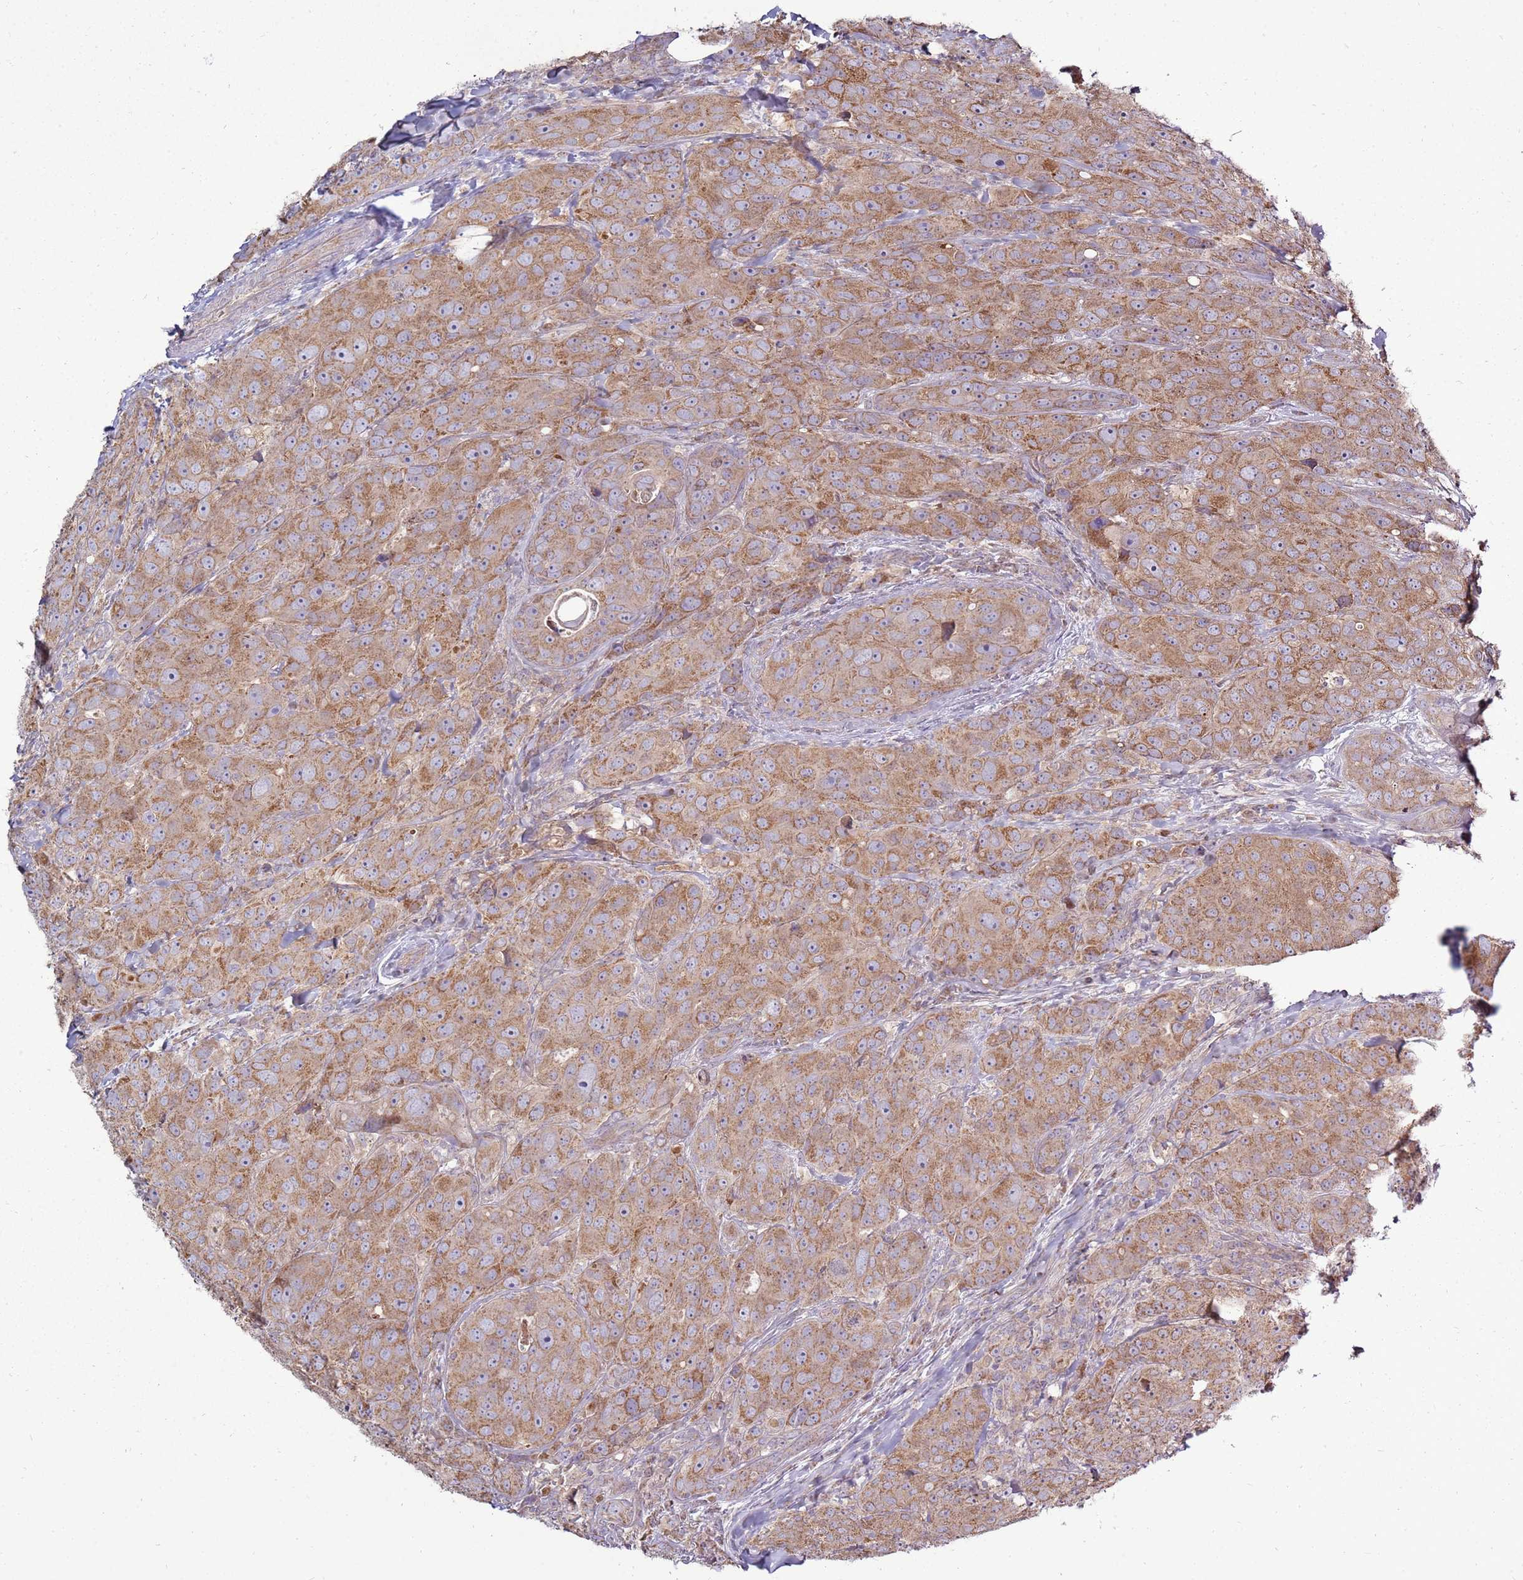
{"staining": {"intensity": "moderate", "quantity": ">75%", "location": "cytoplasmic/membranous"}, "tissue": "breast cancer", "cell_type": "Tumor cells", "image_type": "cancer", "snomed": [{"axis": "morphology", "description": "Duct carcinoma"}, {"axis": "topography", "description": "Breast"}], "caption": "Immunohistochemical staining of human breast invasive ductal carcinoma exhibits medium levels of moderate cytoplasmic/membranous positivity in approximately >75% of tumor cells.", "gene": "TRAPPC4", "patient": {"sex": "female", "age": 43}}